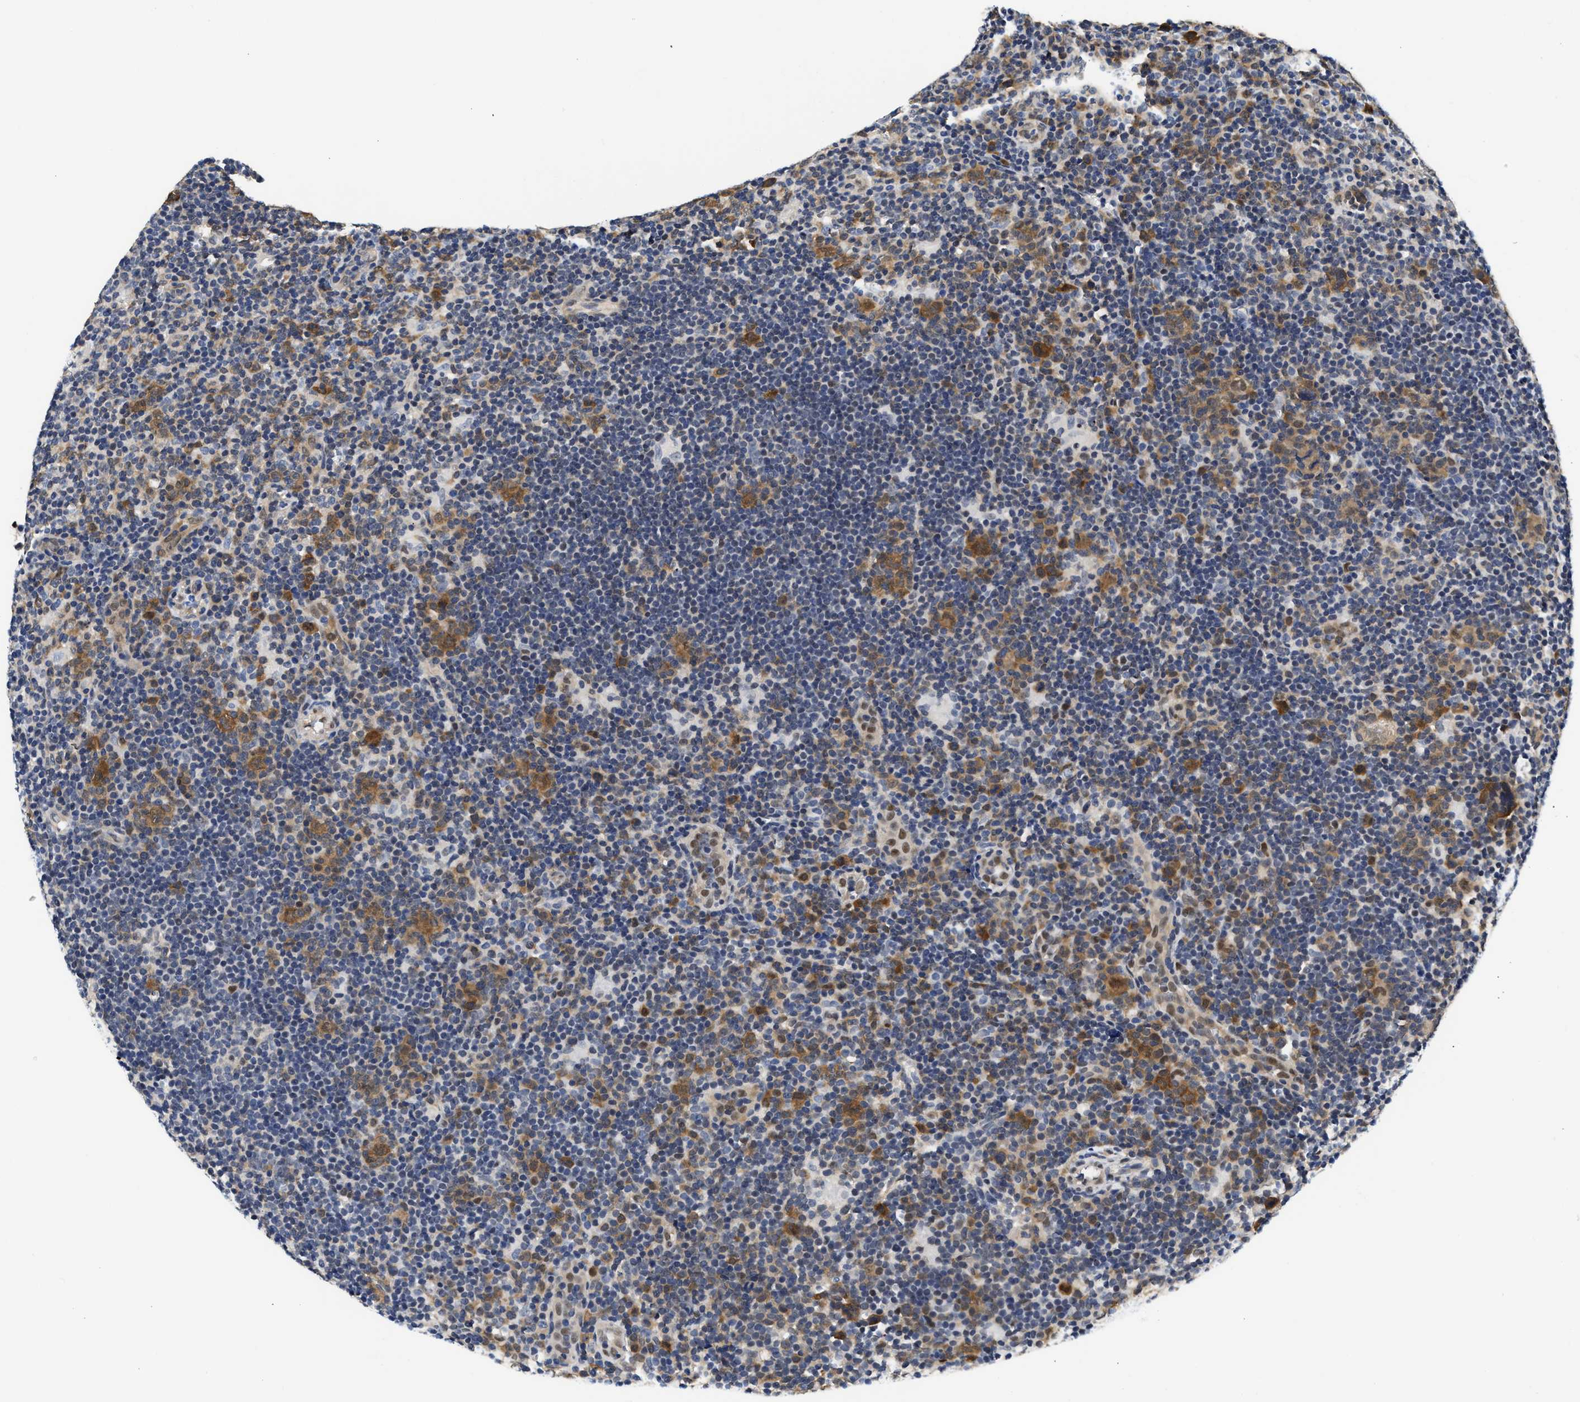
{"staining": {"intensity": "moderate", "quantity": ">75%", "location": "cytoplasmic/membranous"}, "tissue": "lymphoma", "cell_type": "Tumor cells", "image_type": "cancer", "snomed": [{"axis": "morphology", "description": "Hodgkin's disease, NOS"}, {"axis": "topography", "description": "Lymph node"}], "caption": "Protein expression analysis of human lymphoma reveals moderate cytoplasmic/membranous expression in about >75% of tumor cells.", "gene": "XPO5", "patient": {"sex": "female", "age": 57}}